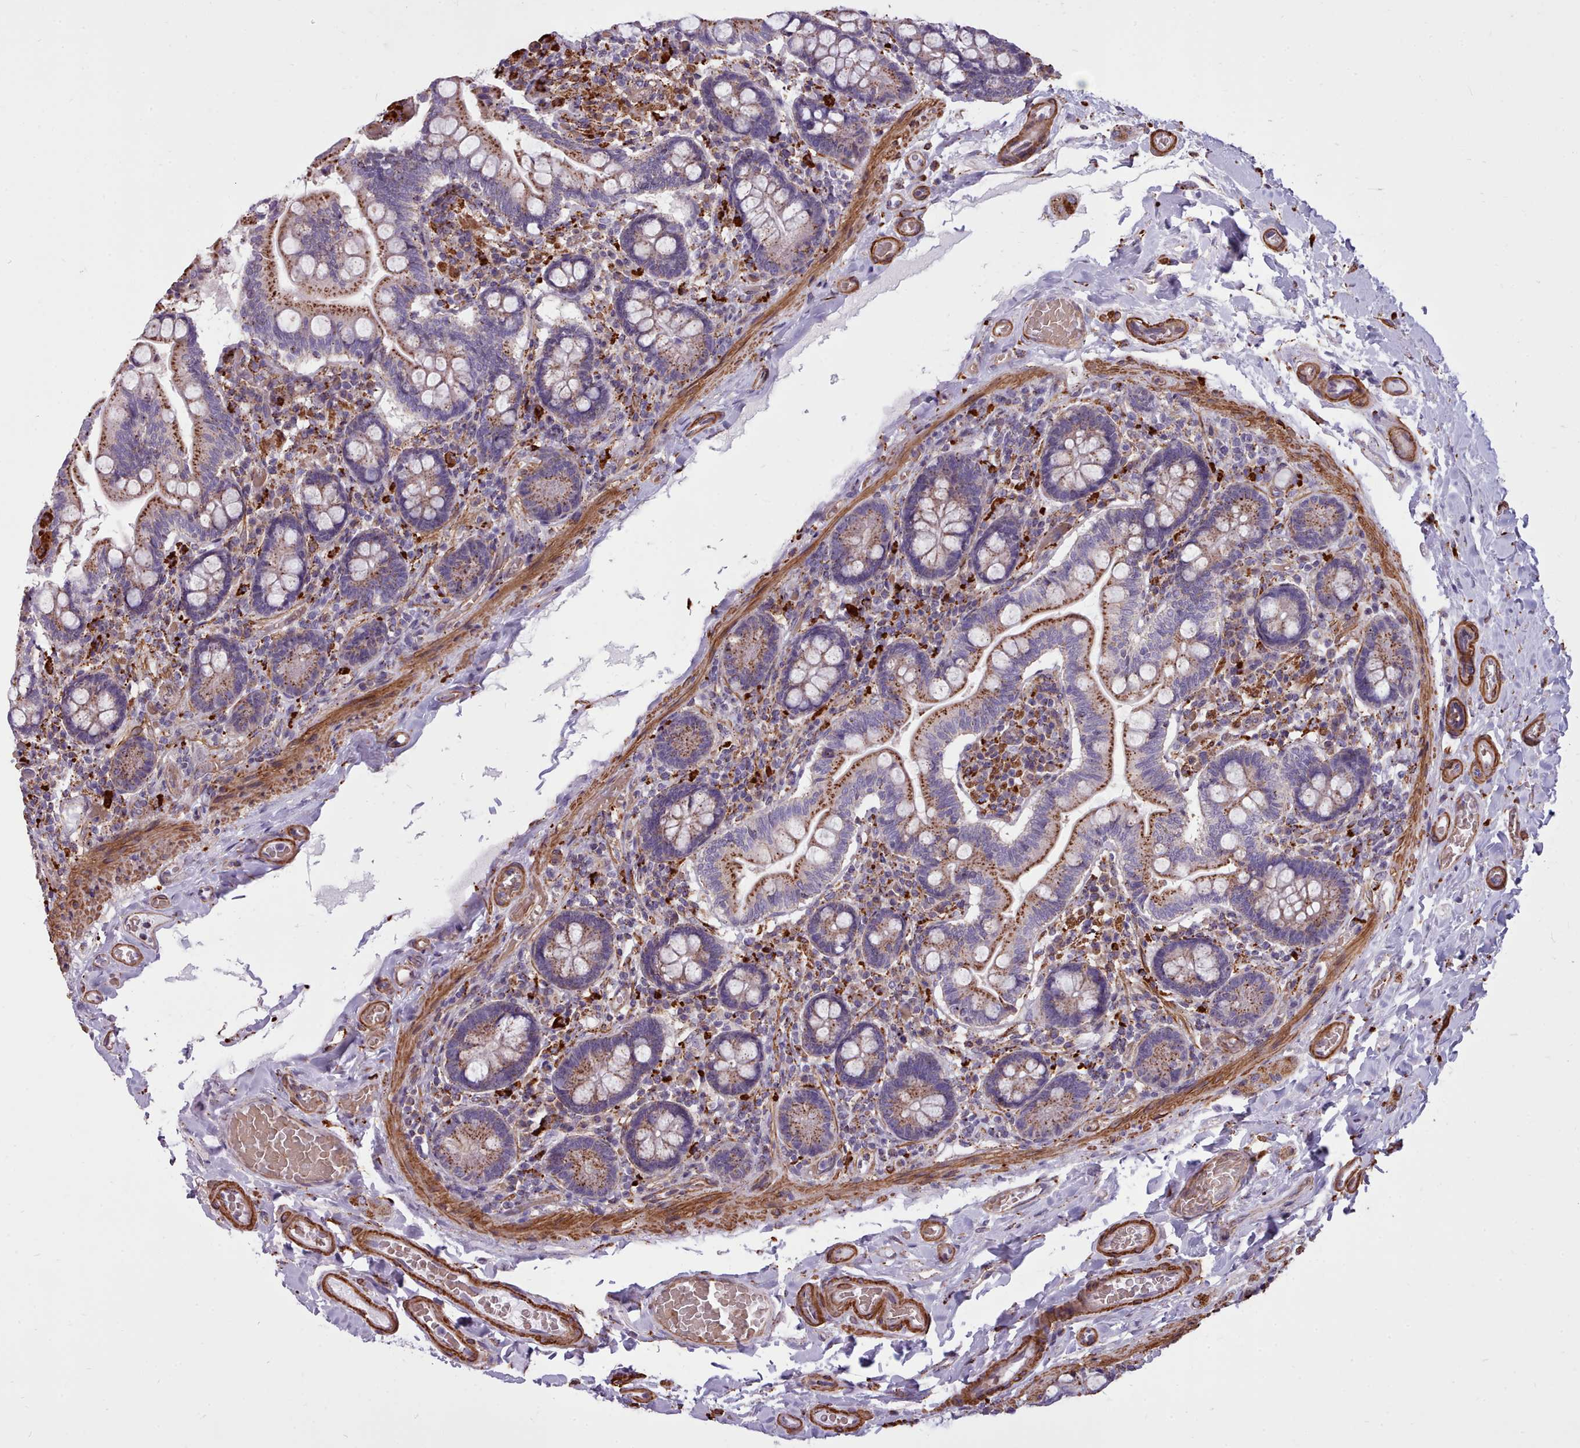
{"staining": {"intensity": "strong", "quantity": ">75%", "location": "cytoplasmic/membranous"}, "tissue": "small intestine", "cell_type": "Glandular cells", "image_type": "normal", "snomed": [{"axis": "morphology", "description": "Normal tissue, NOS"}, {"axis": "topography", "description": "Small intestine"}], "caption": "An image showing strong cytoplasmic/membranous positivity in about >75% of glandular cells in normal small intestine, as visualized by brown immunohistochemical staining.", "gene": "PACSIN3", "patient": {"sex": "female", "age": 64}}